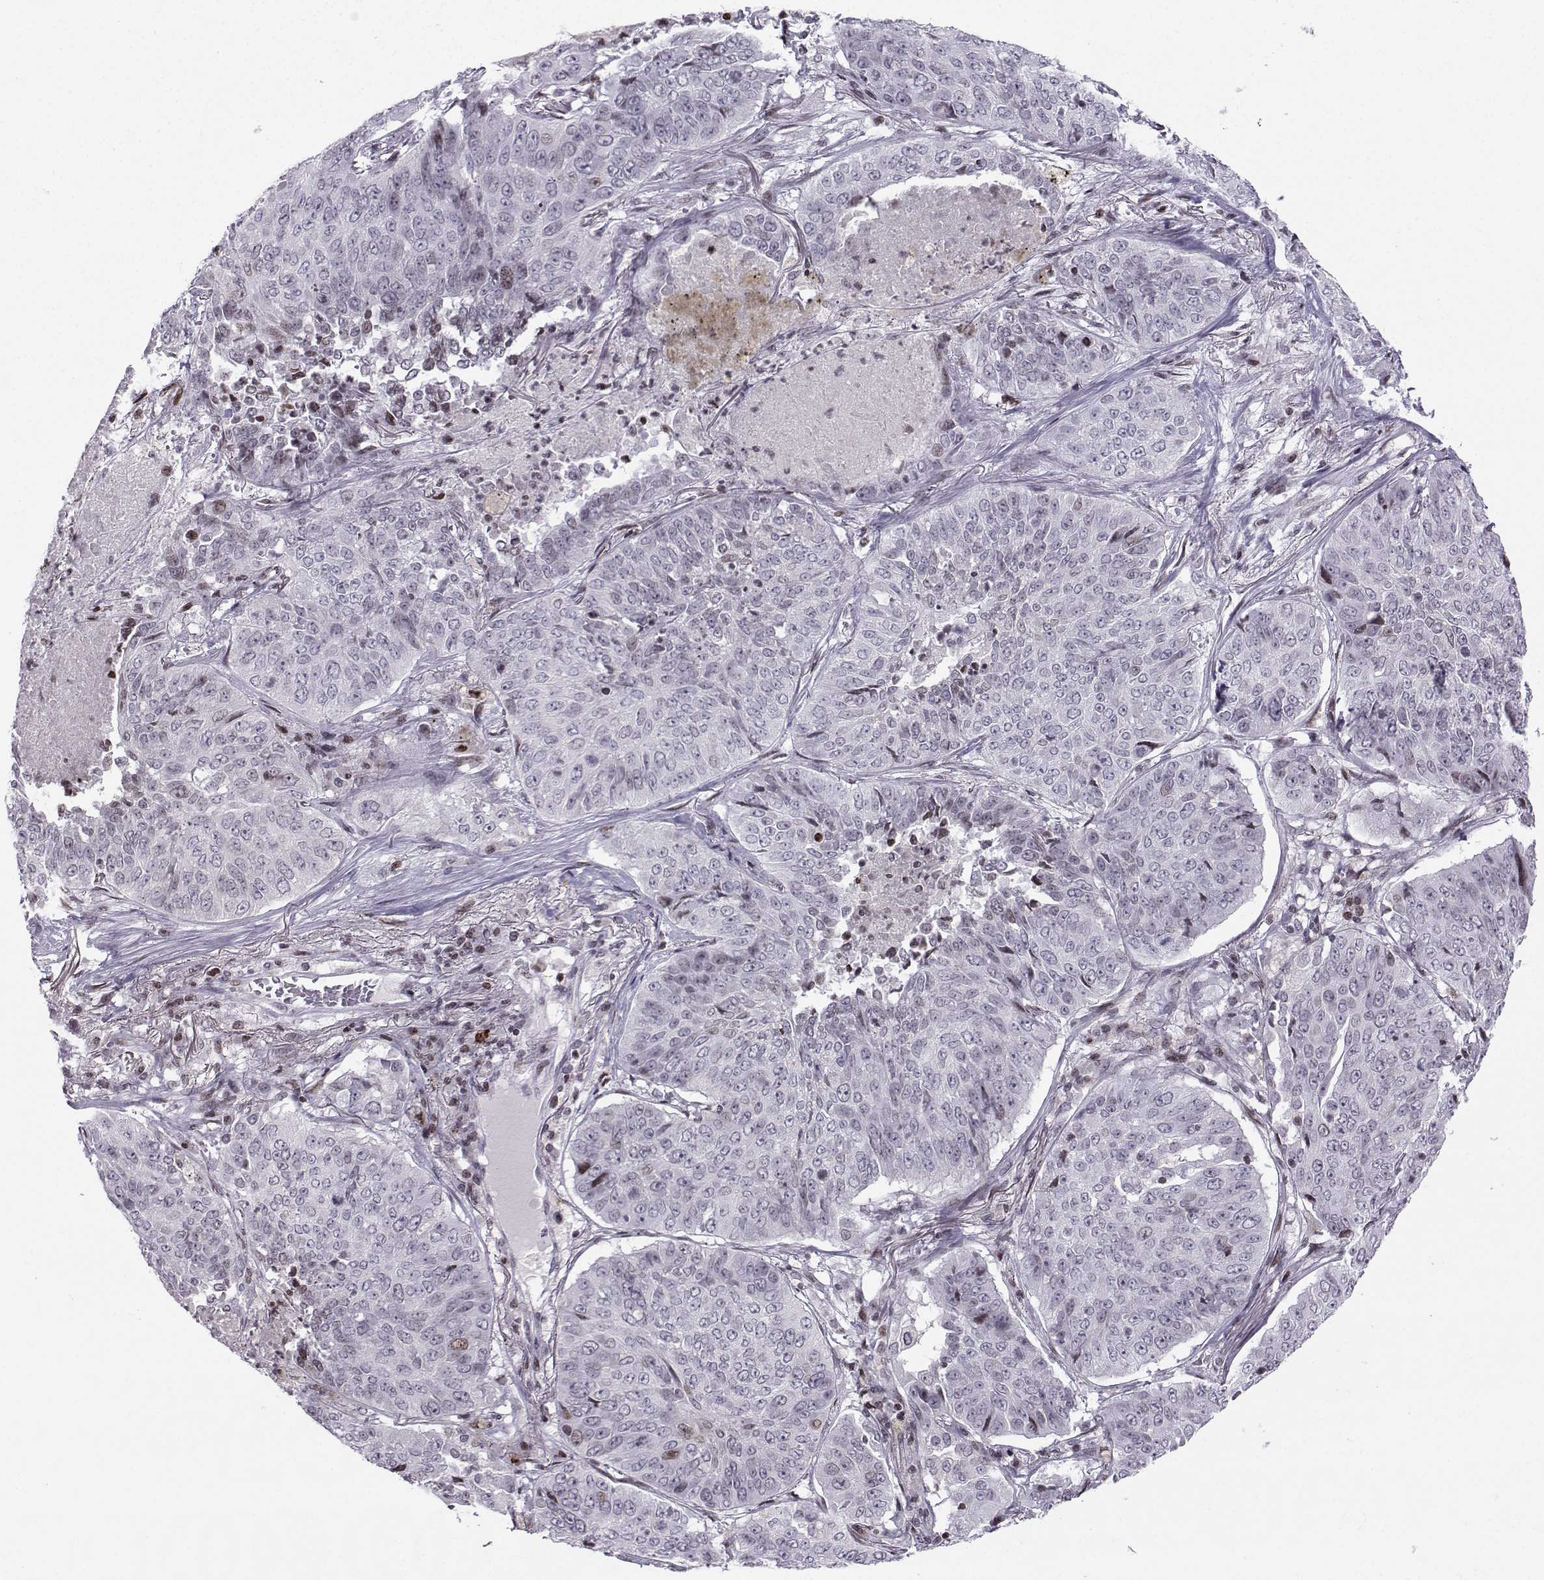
{"staining": {"intensity": "negative", "quantity": "none", "location": "none"}, "tissue": "lung cancer", "cell_type": "Tumor cells", "image_type": "cancer", "snomed": [{"axis": "morphology", "description": "Normal tissue, NOS"}, {"axis": "morphology", "description": "Squamous cell carcinoma, NOS"}, {"axis": "topography", "description": "Bronchus"}, {"axis": "topography", "description": "Lung"}], "caption": "Histopathology image shows no protein expression in tumor cells of squamous cell carcinoma (lung) tissue.", "gene": "ZNF19", "patient": {"sex": "male", "age": 64}}